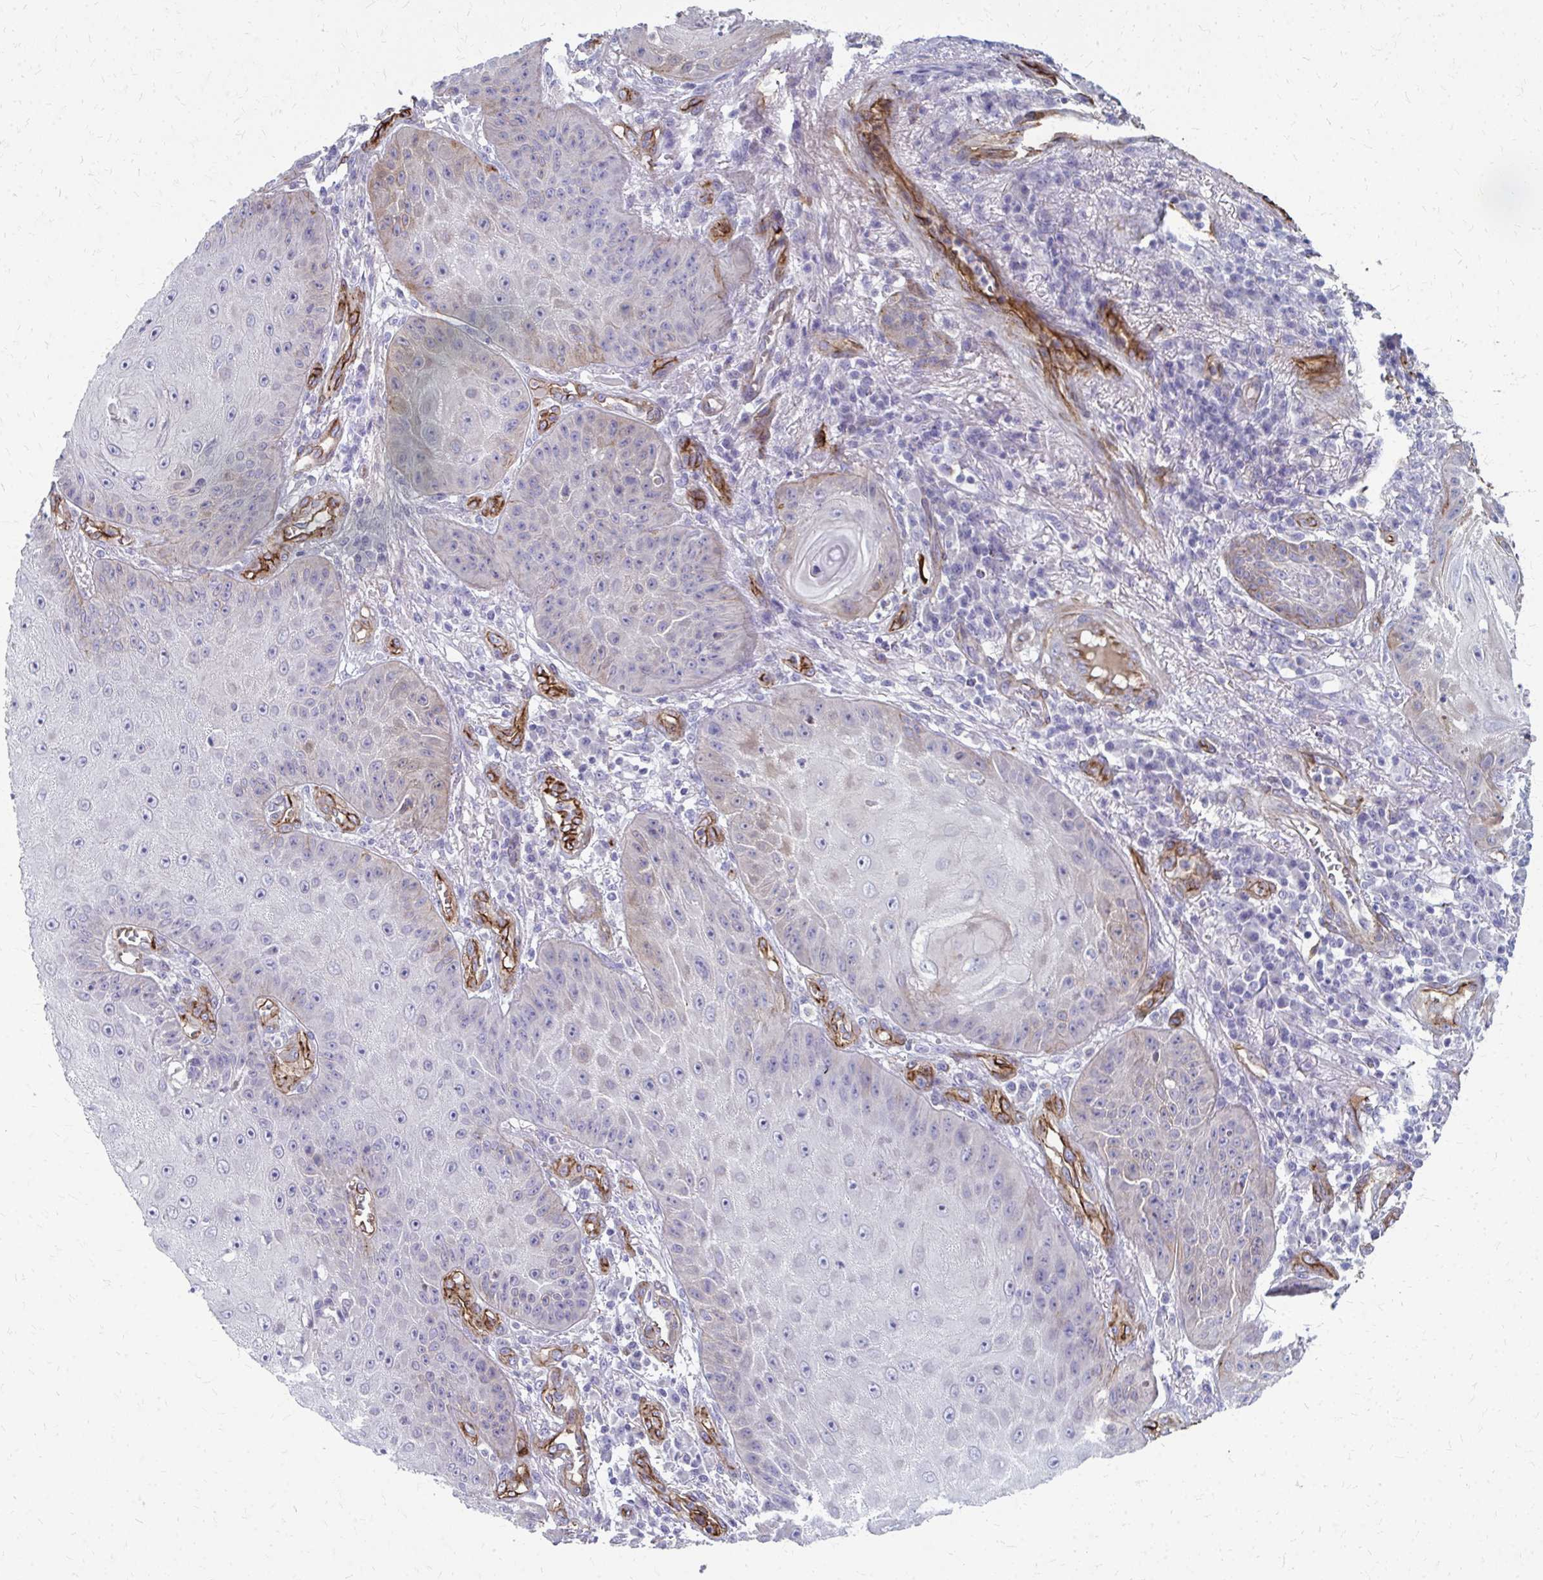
{"staining": {"intensity": "weak", "quantity": "<25%", "location": "cytoplasmic/membranous"}, "tissue": "skin cancer", "cell_type": "Tumor cells", "image_type": "cancer", "snomed": [{"axis": "morphology", "description": "Squamous cell carcinoma, NOS"}, {"axis": "topography", "description": "Skin"}], "caption": "DAB immunohistochemical staining of human skin squamous cell carcinoma reveals no significant positivity in tumor cells.", "gene": "ADIPOQ", "patient": {"sex": "male", "age": 70}}